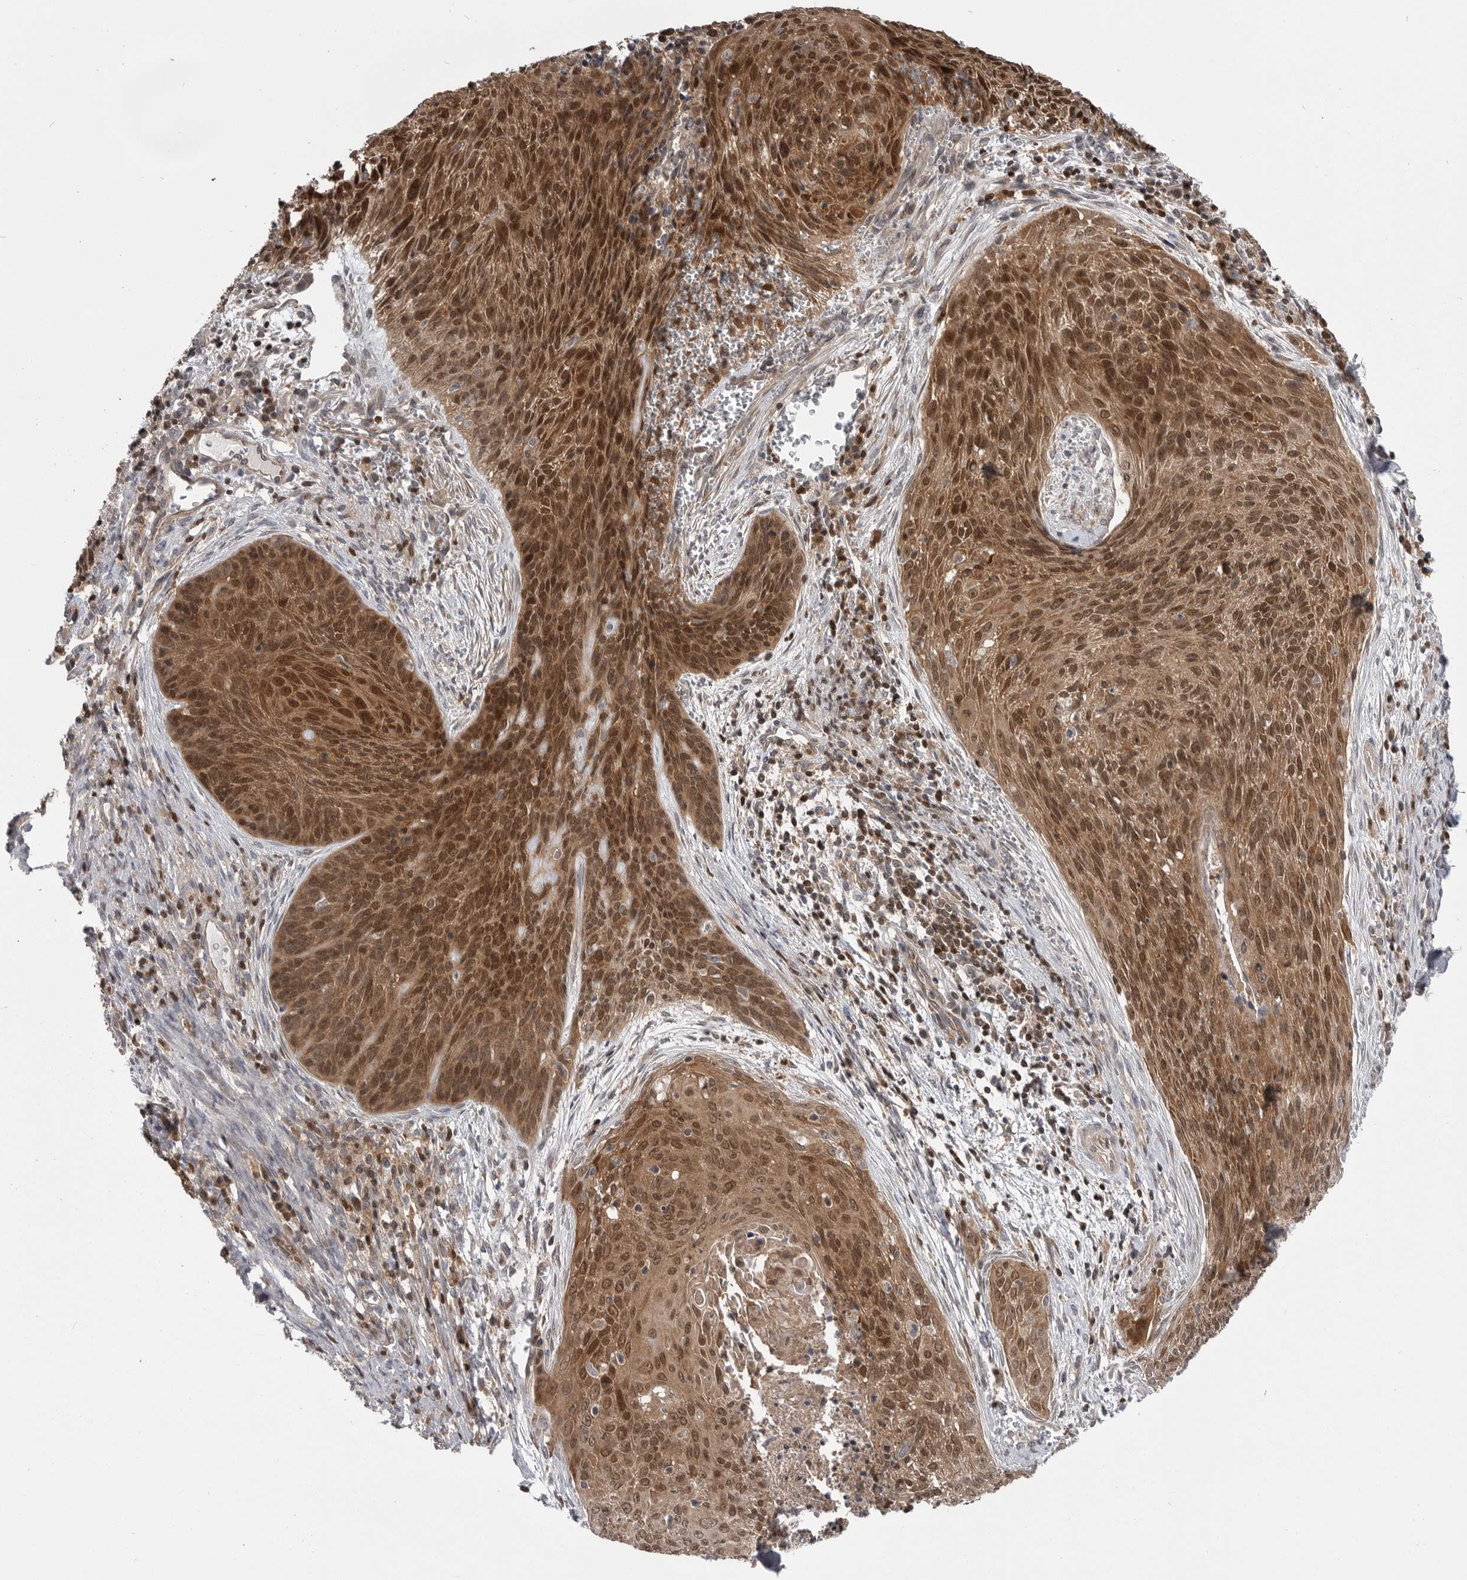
{"staining": {"intensity": "strong", "quantity": ">75%", "location": "cytoplasmic/membranous,nuclear"}, "tissue": "cervical cancer", "cell_type": "Tumor cells", "image_type": "cancer", "snomed": [{"axis": "morphology", "description": "Squamous cell carcinoma, NOS"}, {"axis": "topography", "description": "Cervix"}], "caption": "Cervical cancer (squamous cell carcinoma) stained with DAB IHC reveals high levels of strong cytoplasmic/membranous and nuclear expression in approximately >75% of tumor cells. (DAB (3,3'-diaminobenzidine) IHC with brightfield microscopy, high magnification).", "gene": "MAPK13", "patient": {"sex": "female", "age": 55}}